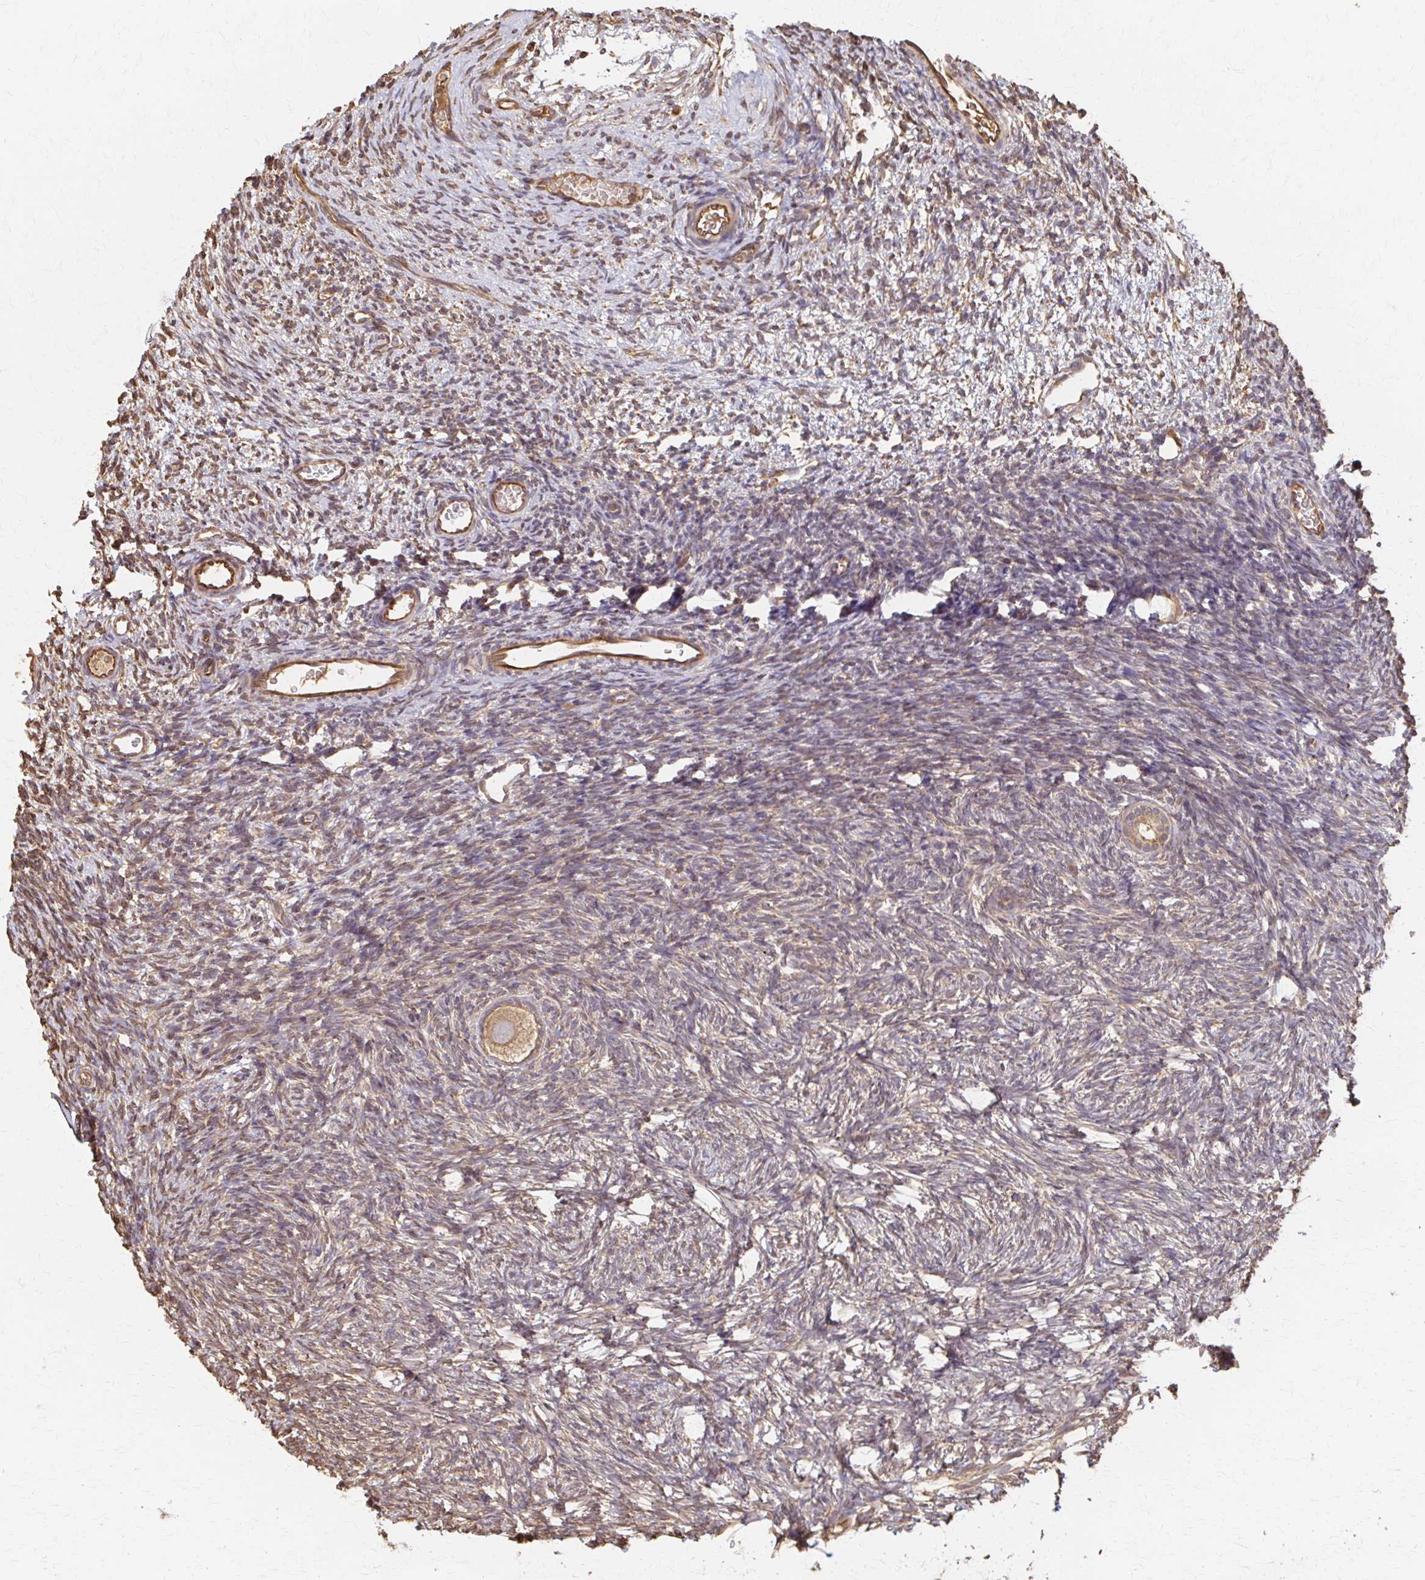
{"staining": {"intensity": "weak", "quantity": ">75%", "location": "cytoplasmic/membranous"}, "tissue": "ovary", "cell_type": "Follicle cells", "image_type": "normal", "snomed": [{"axis": "morphology", "description": "Normal tissue, NOS"}, {"axis": "topography", "description": "Ovary"}], "caption": "Ovary stained with immunohistochemistry displays weak cytoplasmic/membranous staining in approximately >75% of follicle cells.", "gene": "ARHGAP35", "patient": {"sex": "female", "age": 34}}